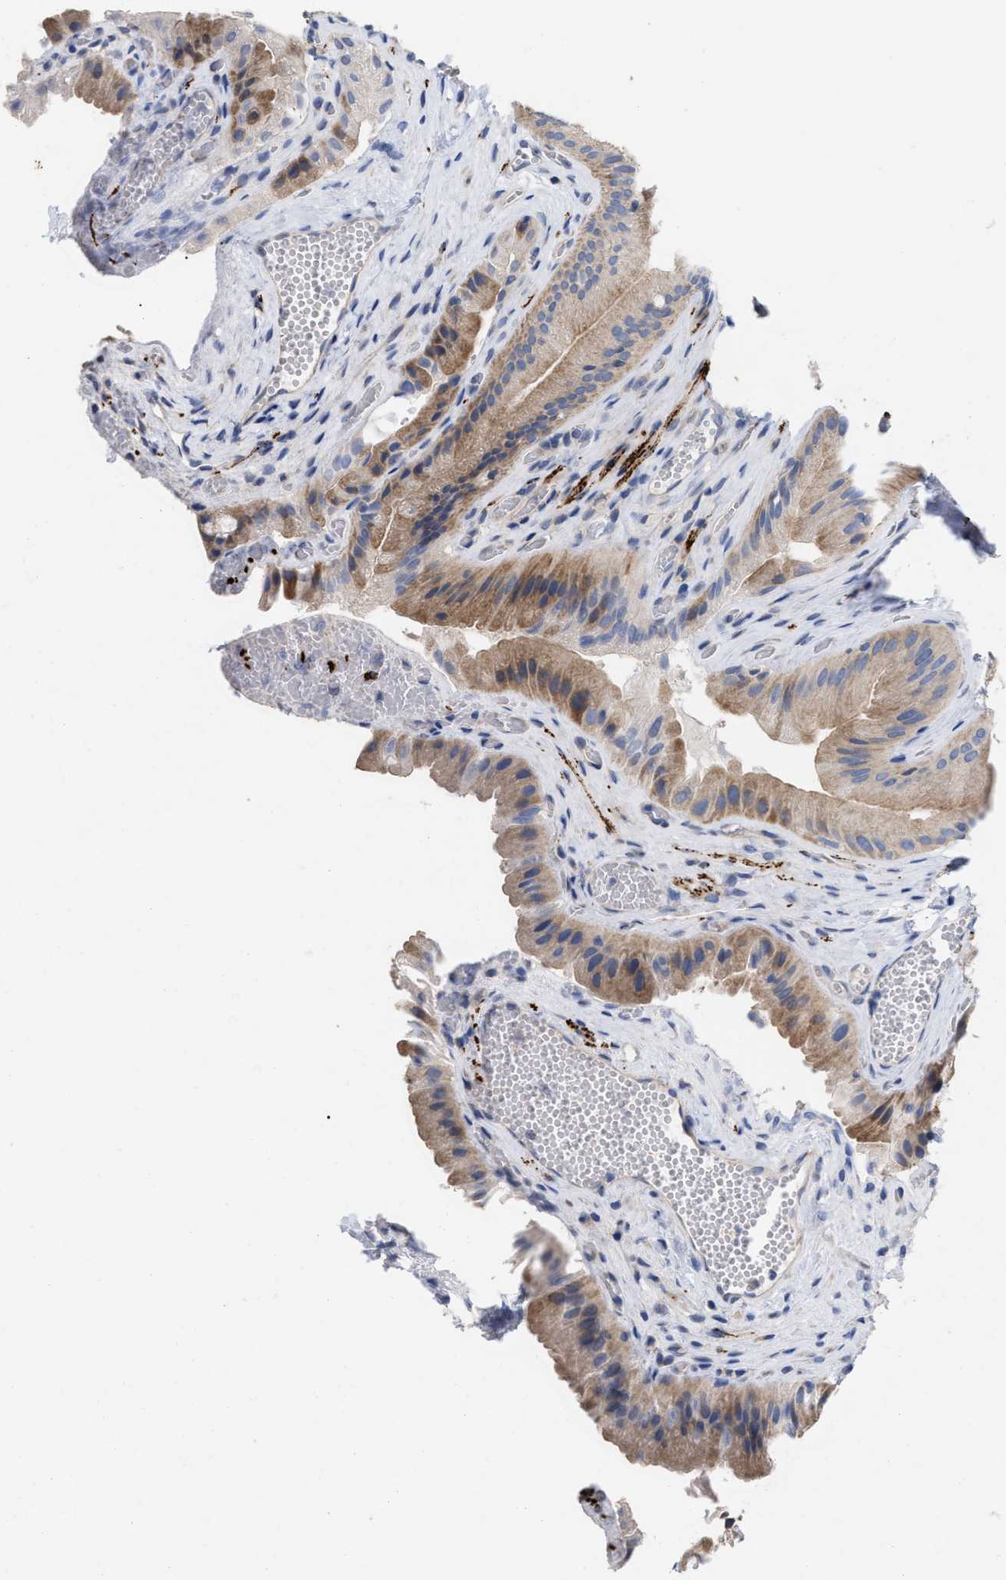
{"staining": {"intensity": "moderate", "quantity": ">75%", "location": "cytoplasmic/membranous"}, "tissue": "gallbladder", "cell_type": "Glandular cells", "image_type": "normal", "snomed": [{"axis": "morphology", "description": "Normal tissue, NOS"}, {"axis": "topography", "description": "Gallbladder"}], "caption": "The image displays a brown stain indicating the presence of a protein in the cytoplasmic/membranous of glandular cells in gallbladder.", "gene": "VIP", "patient": {"sex": "male", "age": 49}}